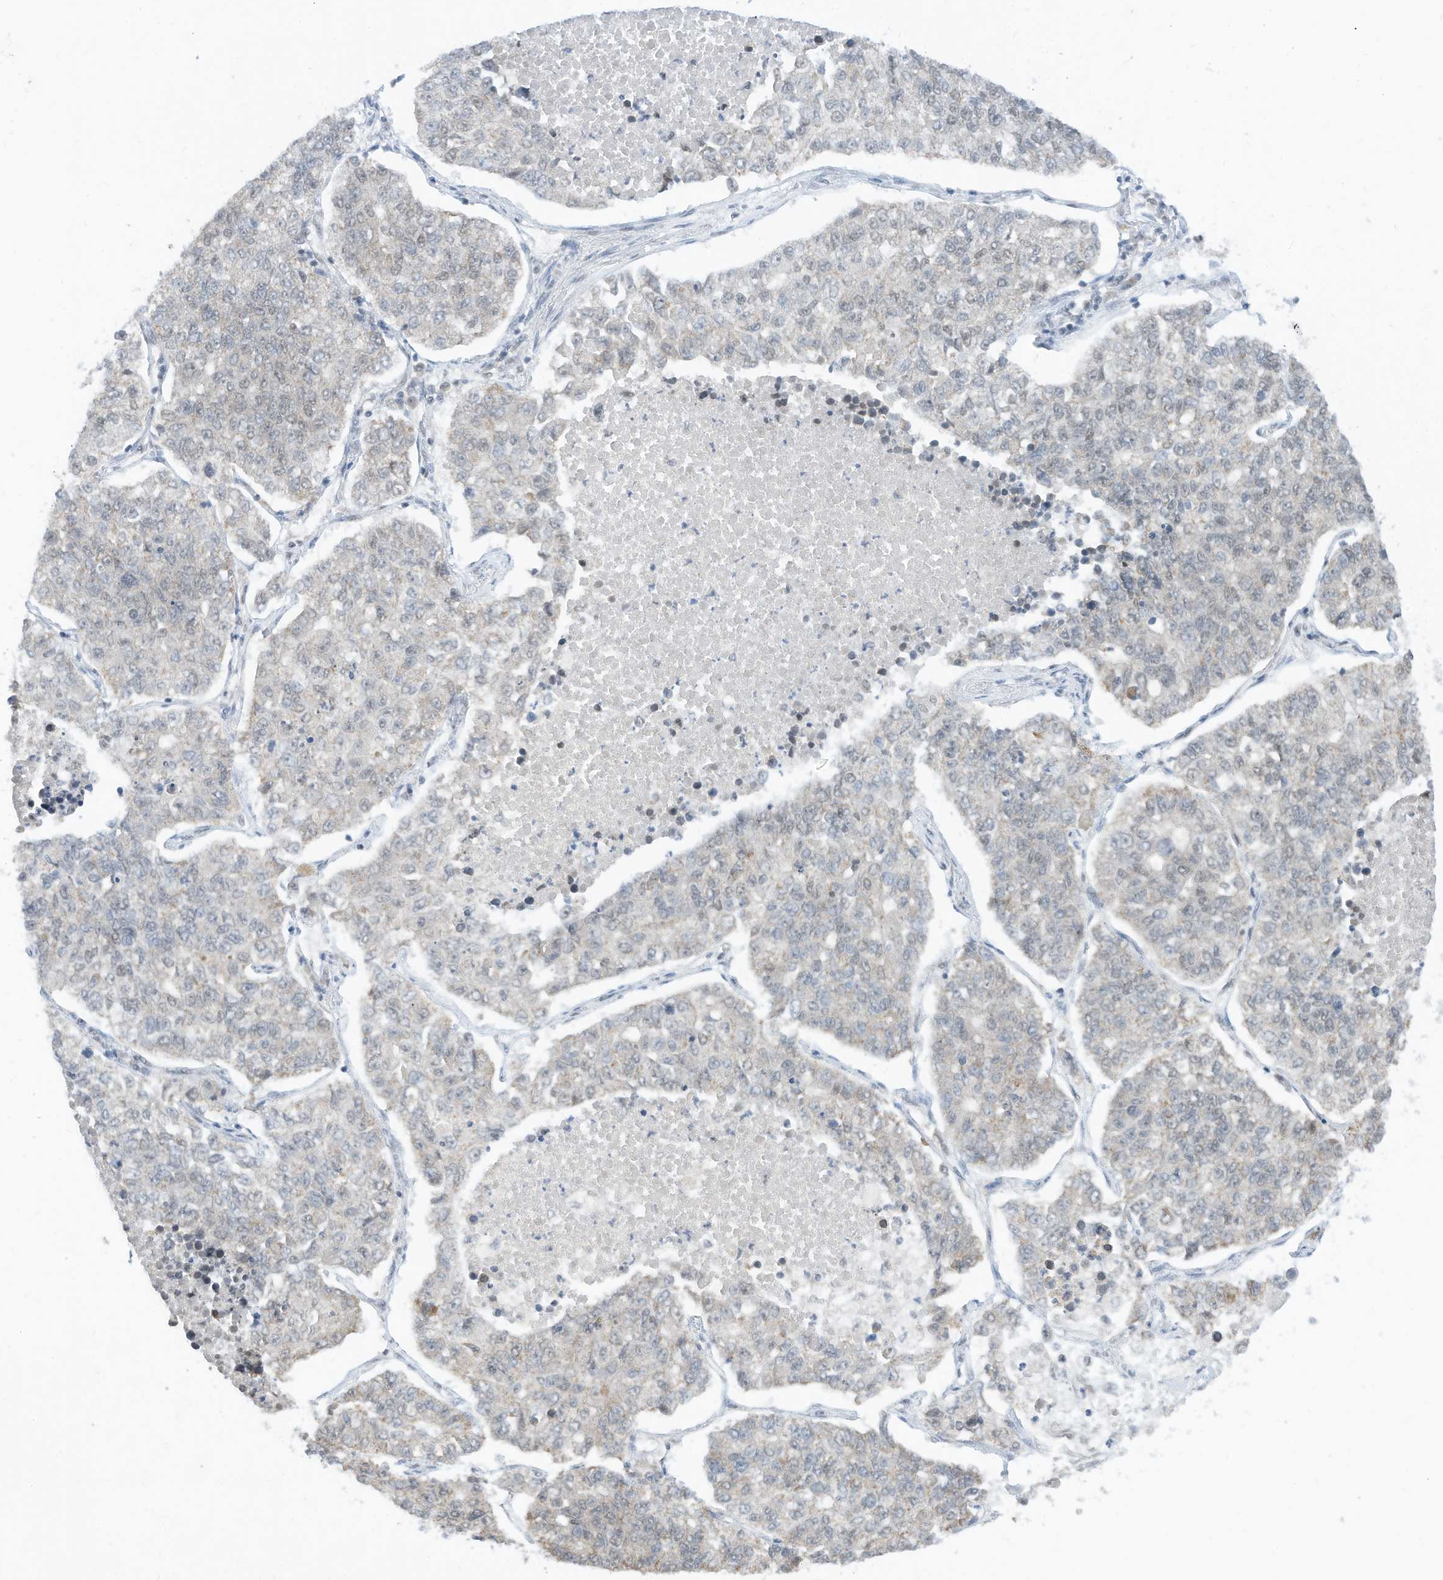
{"staining": {"intensity": "negative", "quantity": "none", "location": "none"}, "tissue": "lung cancer", "cell_type": "Tumor cells", "image_type": "cancer", "snomed": [{"axis": "morphology", "description": "Adenocarcinoma, NOS"}, {"axis": "topography", "description": "Lung"}], "caption": "This is a micrograph of immunohistochemistry (IHC) staining of lung adenocarcinoma, which shows no expression in tumor cells.", "gene": "AURKAIP1", "patient": {"sex": "male", "age": 49}}